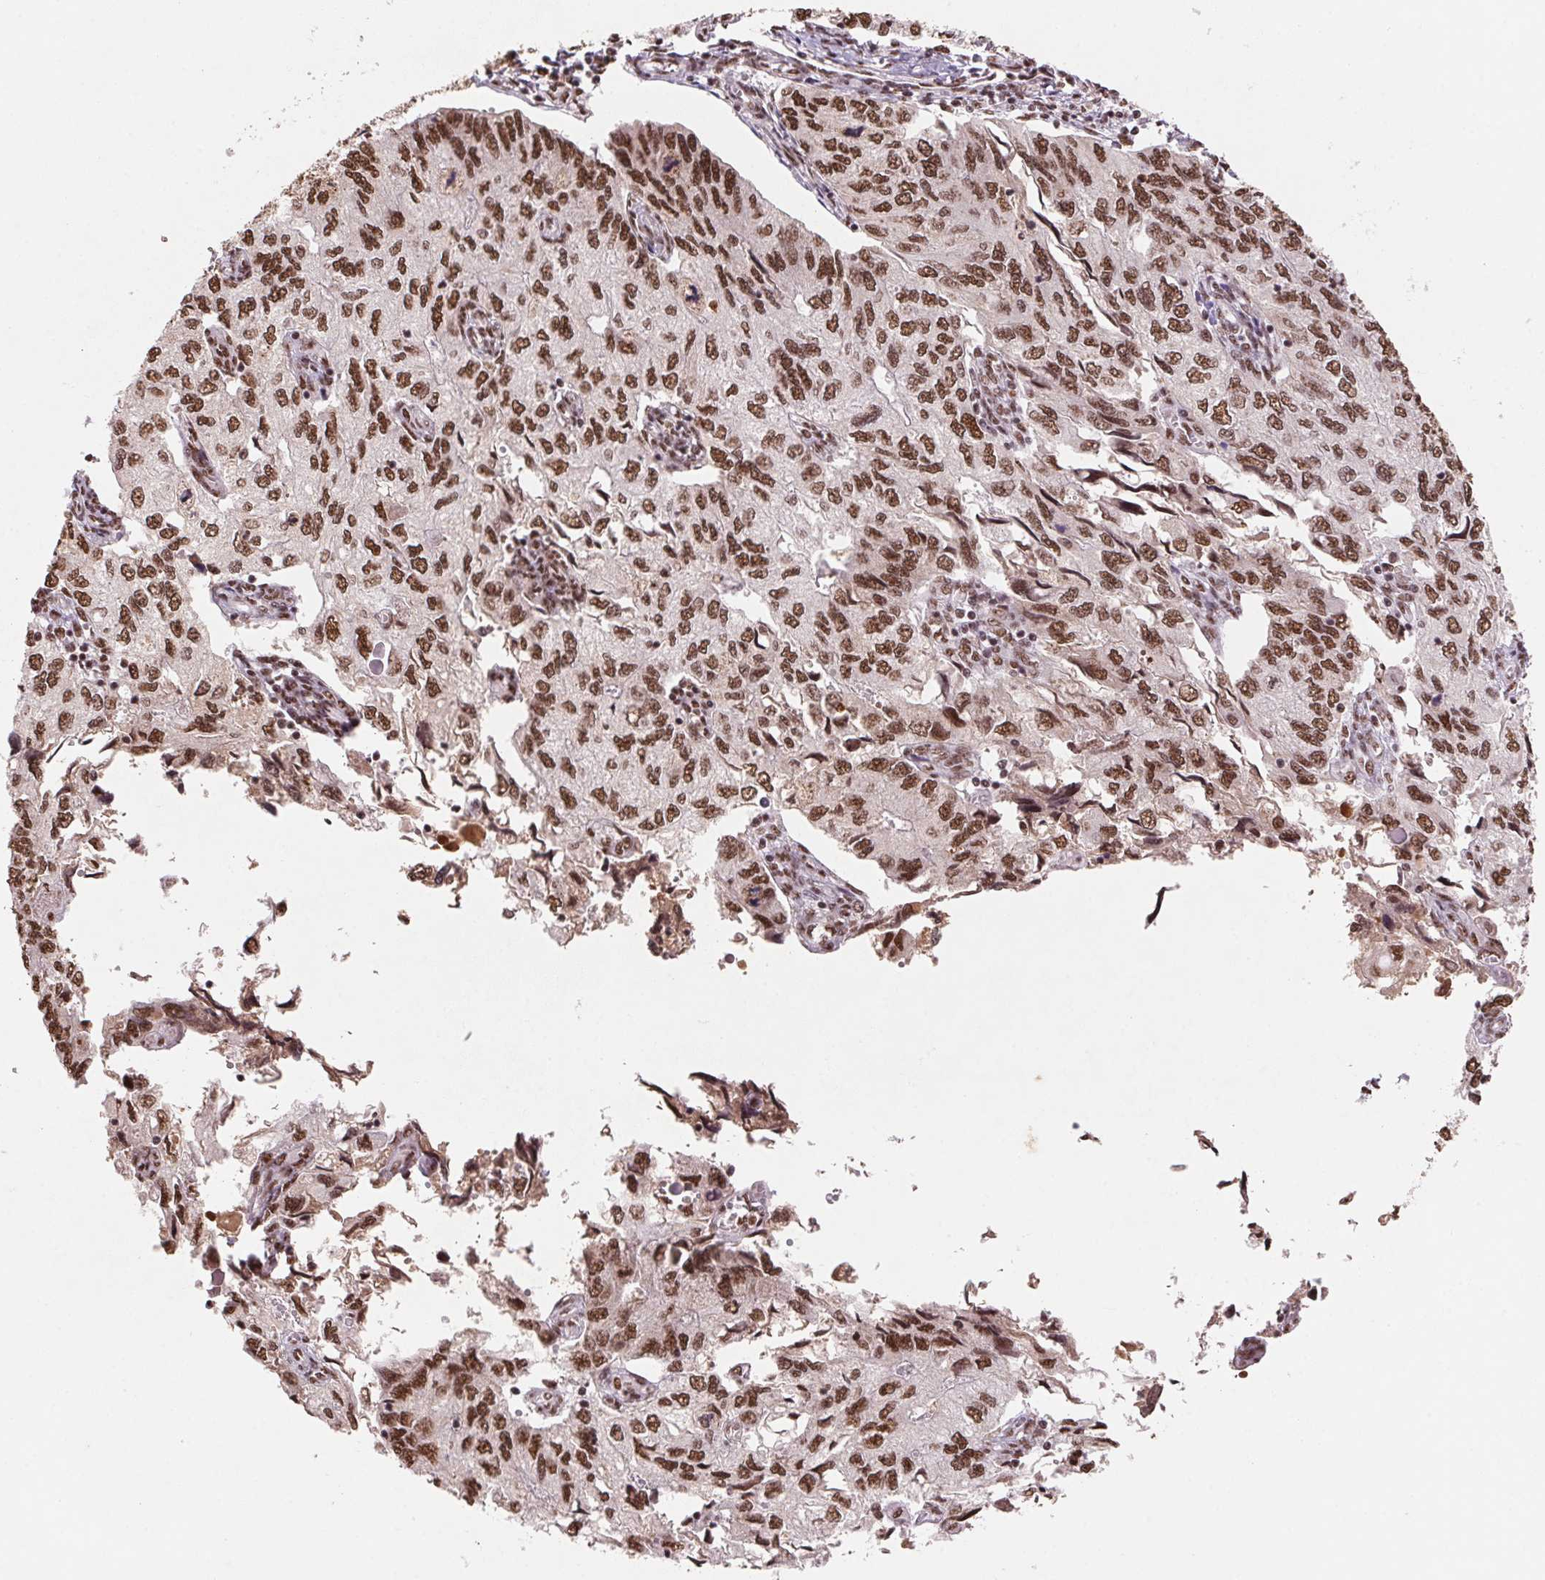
{"staining": {"intensity": "moderate", "quantity": ">75%", "location": "nuclear"}, "tissue": "endometrial cancer", "cell_type": "Tumor cells", "image_type": "cancer", "snomed": [{"axis": "morphology", "description": "Carcinoma, NOS"}, {"axis": "topography", "description": "Uterus"}], "caption": "Immunohistochemistry of human endometrial cancer reveals medium levels of moderate nuclear staining in approximately >75% of tumor cells.", "gene": "SNRPG", "patient": {"sex": "female", "age": 76}}